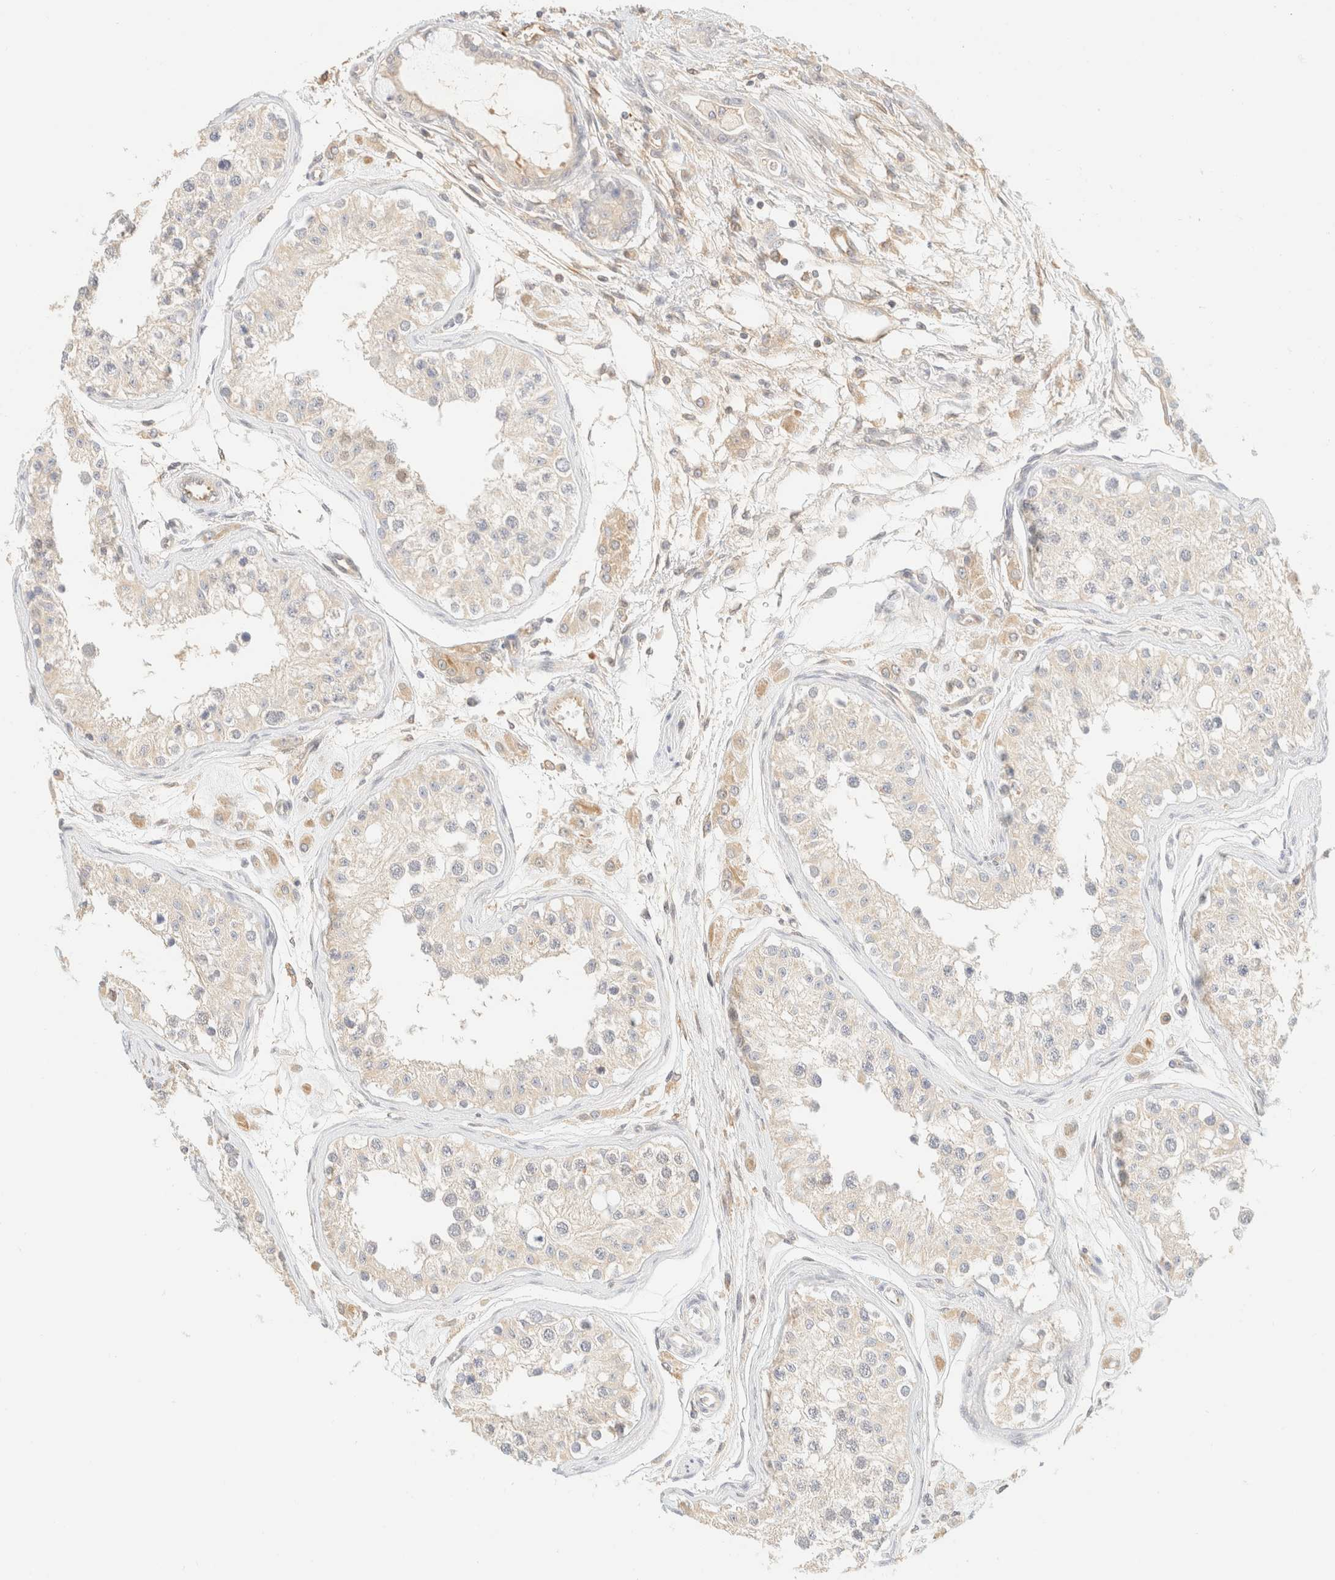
{"staining": {"intensity": "negative", "quantity": "none", "location": "none"}, "tissue": "testis", "cell_type": "Cells in seminiferous ducts", "image_type": "normal", "snomed": [{"axis": "morphology", "description": "Normal tissue, NOS"}, {"axis": "morphology", "description": "Adenocarcinoma, metastatic, NOS"}, {"axis": "topography", "description": "Testis"}], "caption": "This is an IHC micrograph of unremarkable human testis. There is no staining in cells in seminiferous ducts.", "gene": "FHOD1", "patient": {"sex": "male", "age": 26}}